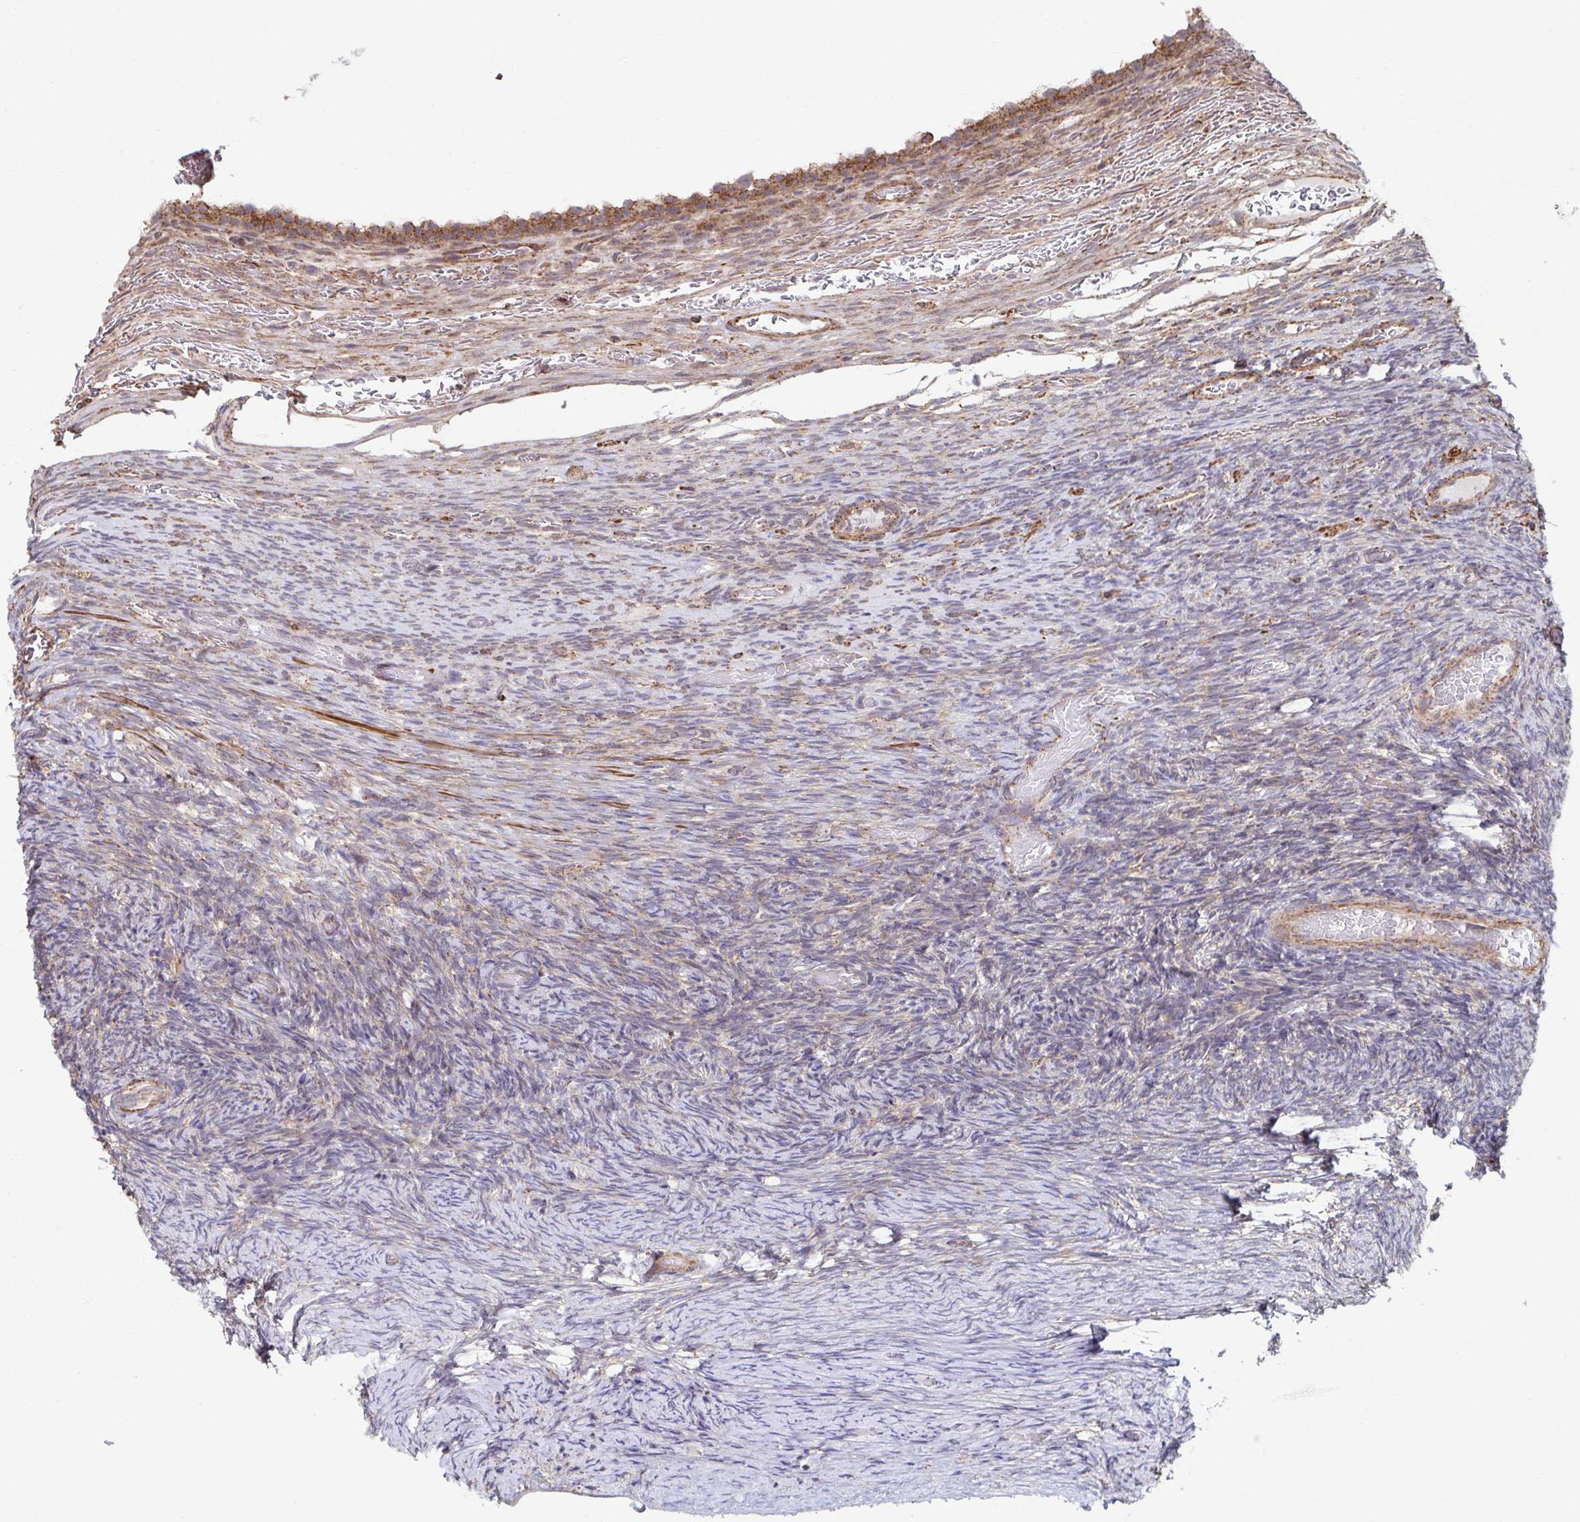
{"staining": {"intensity": "weak", "quantity": ">75%", "location": "cytoplasmic/membranous"}, "tissue": "ovary", "cell_type": "Ovarian stroma cells", "image_type": "normal", "snomed": [{"axis": "morphology", "description": "Normal tissue, NOS"}, {"axis": "topography", "description": "Ovary"}], "caption": "Ovarian stroma cells display low levels of weak cytoplasmic/membranous expression in about >75% of cells in benign ovary. (brown staining indicates protein expression, while blue staining denotes nuclei).", "gene": "KLHL34", "patient": {"sex": "female", "age": 34}}